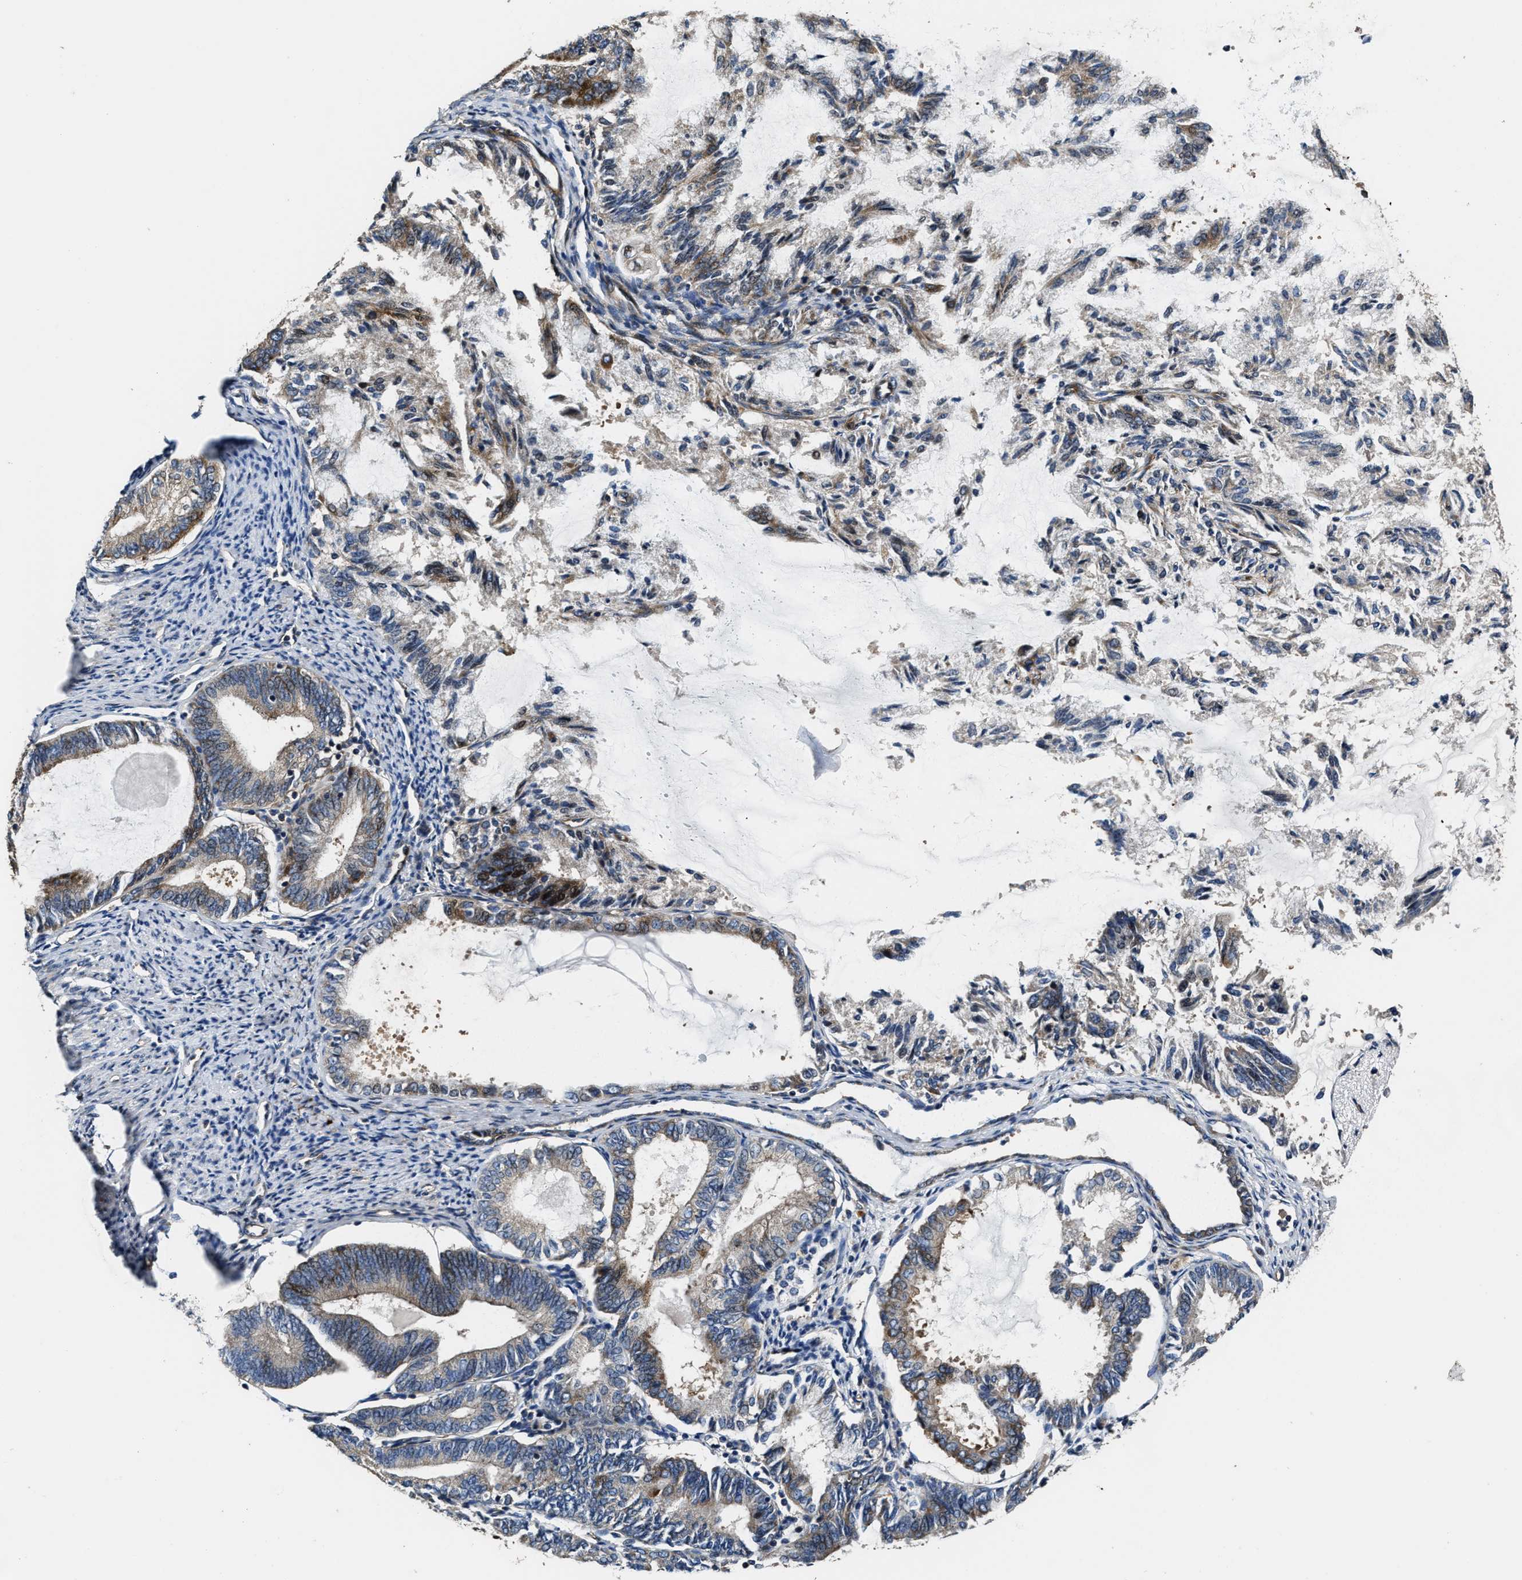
{"staining": {"intensity": "weak", "quantity": "25%-75%", "location": "cytoplasmic/membranous"}, "tissue": "endometrial cancer", "cell_type": "Tumor cells", "image_type": "cancer", "snomed": [{"axis": "morphology", "description": "Adenocarcinoma, NOS"}, {"axis": "topography", "description": "Endometrium"}], "caption": "About 25%-75% of tumor cells in human endometrial adenocarcinoma display weak cytoplasmic/membranous protein staining as visualized by brown immunohistochemical staining.", "gene": "PTAR1", "patient": {"sex": "female", "age": 86}}